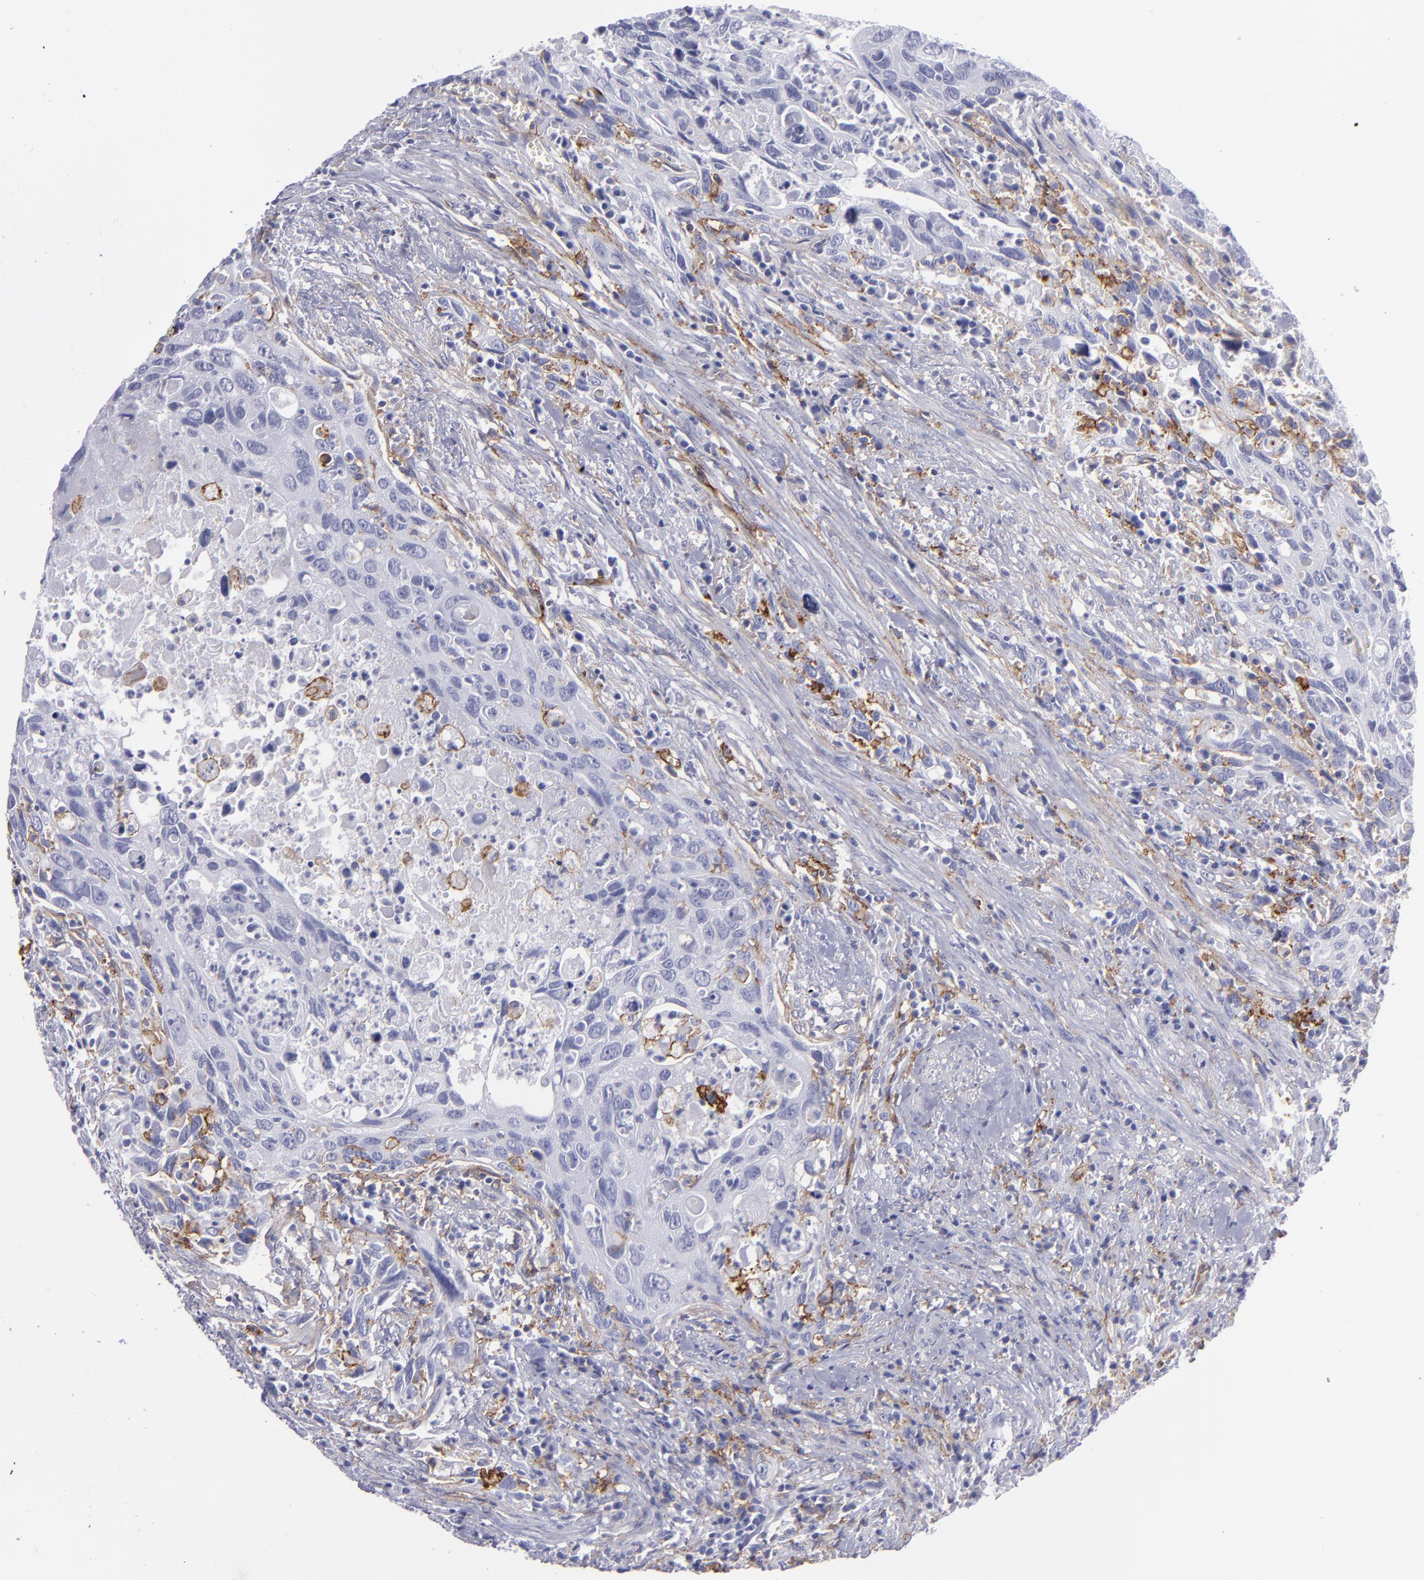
{"staining": {"intensity": "negative", "quantity": "none", "location": "none"}, "tissue": "urothelial cancer", "cell_type": "Tumor cells", "image_type": "cancer", "snomed": [{"axis": "morphology", "description": "Urothelial carcinoma, High grade"}, {"axis": "topography", "description": "Urinary bladder"}], "caption": "Urothelial carcinoma (high-grade) stained for a protein using immunohistochemistry demonstrates no staining tumor cells.", "gene": "ACE", "patient": {"sex": "male", "age": 71}}